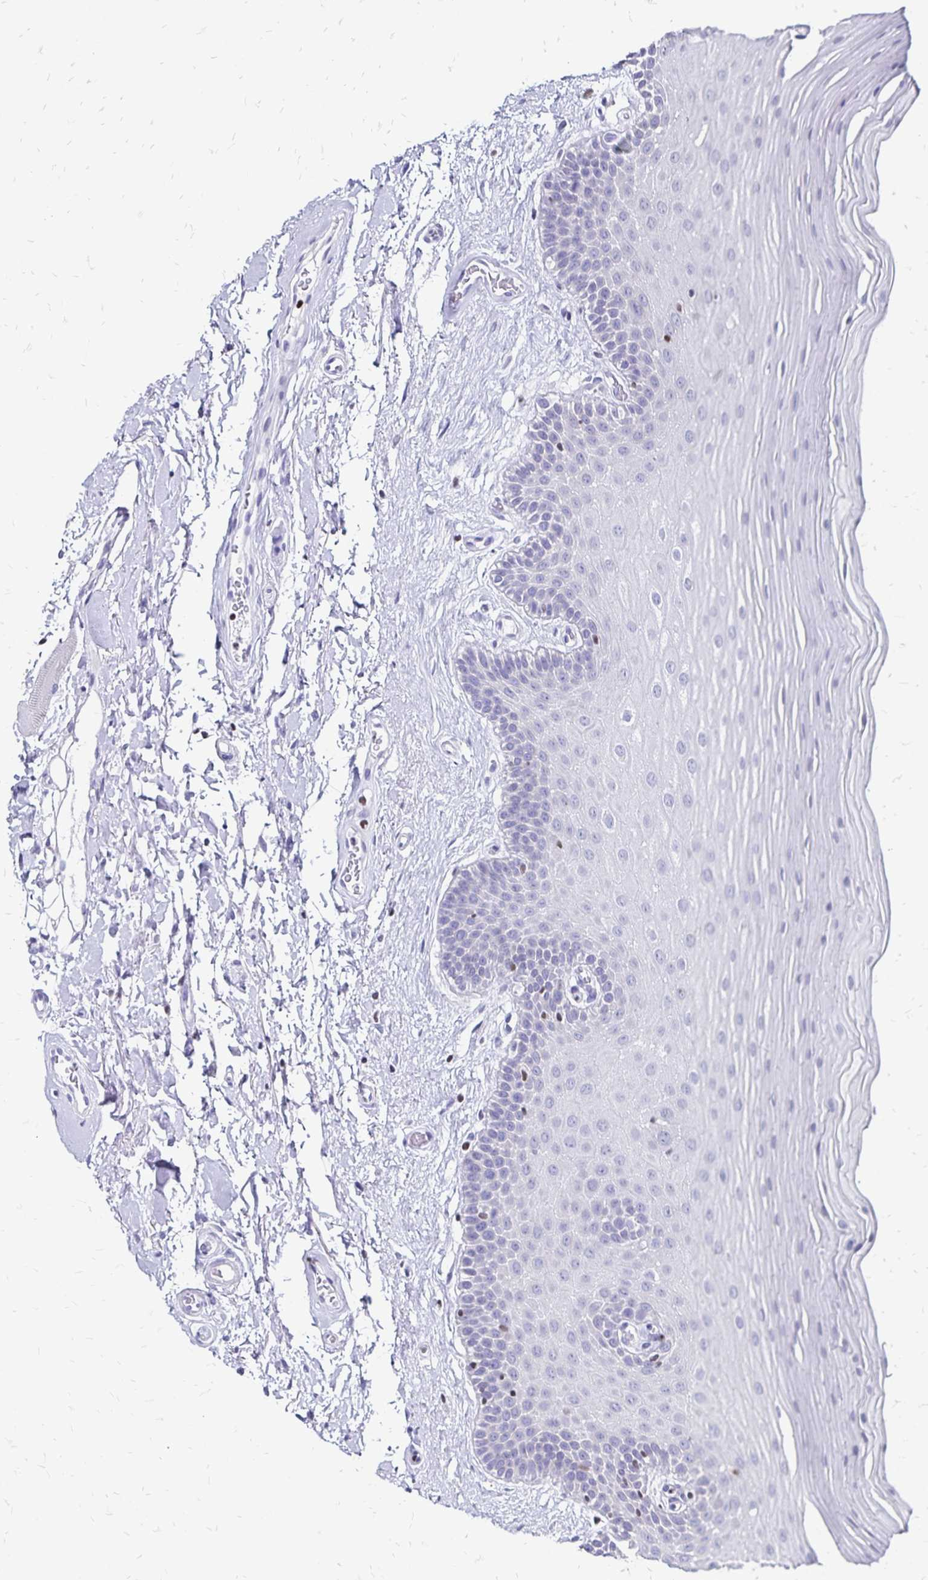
{"staining": {"intensity": "negative", "quantity": "none", "location": "none"}, "tissue": "oral mucosa", "cell_type": "Squamous epithelial cells", "image_type": "normal", "snomed": [{"axis": "morphology", "description": "Normal tissue, NOS"}, {"axis": "morphology", "description": "Squamous cell carcinoma, NOS"}, {"axis": "topography", "description": "Oral tissue"}, {"axis": "topography", "description": "Tounge, NOS"}, {"axis": "topography", "description": "Head-Neck"}], "caption": "Squamous epithelial cells show no significant protein staining in normal oral mucosa. (DAB immunohistochemistry (IHC), high magnification).", "gene": "IKZF1", "patient": {"sex": "male", "age": 62}}